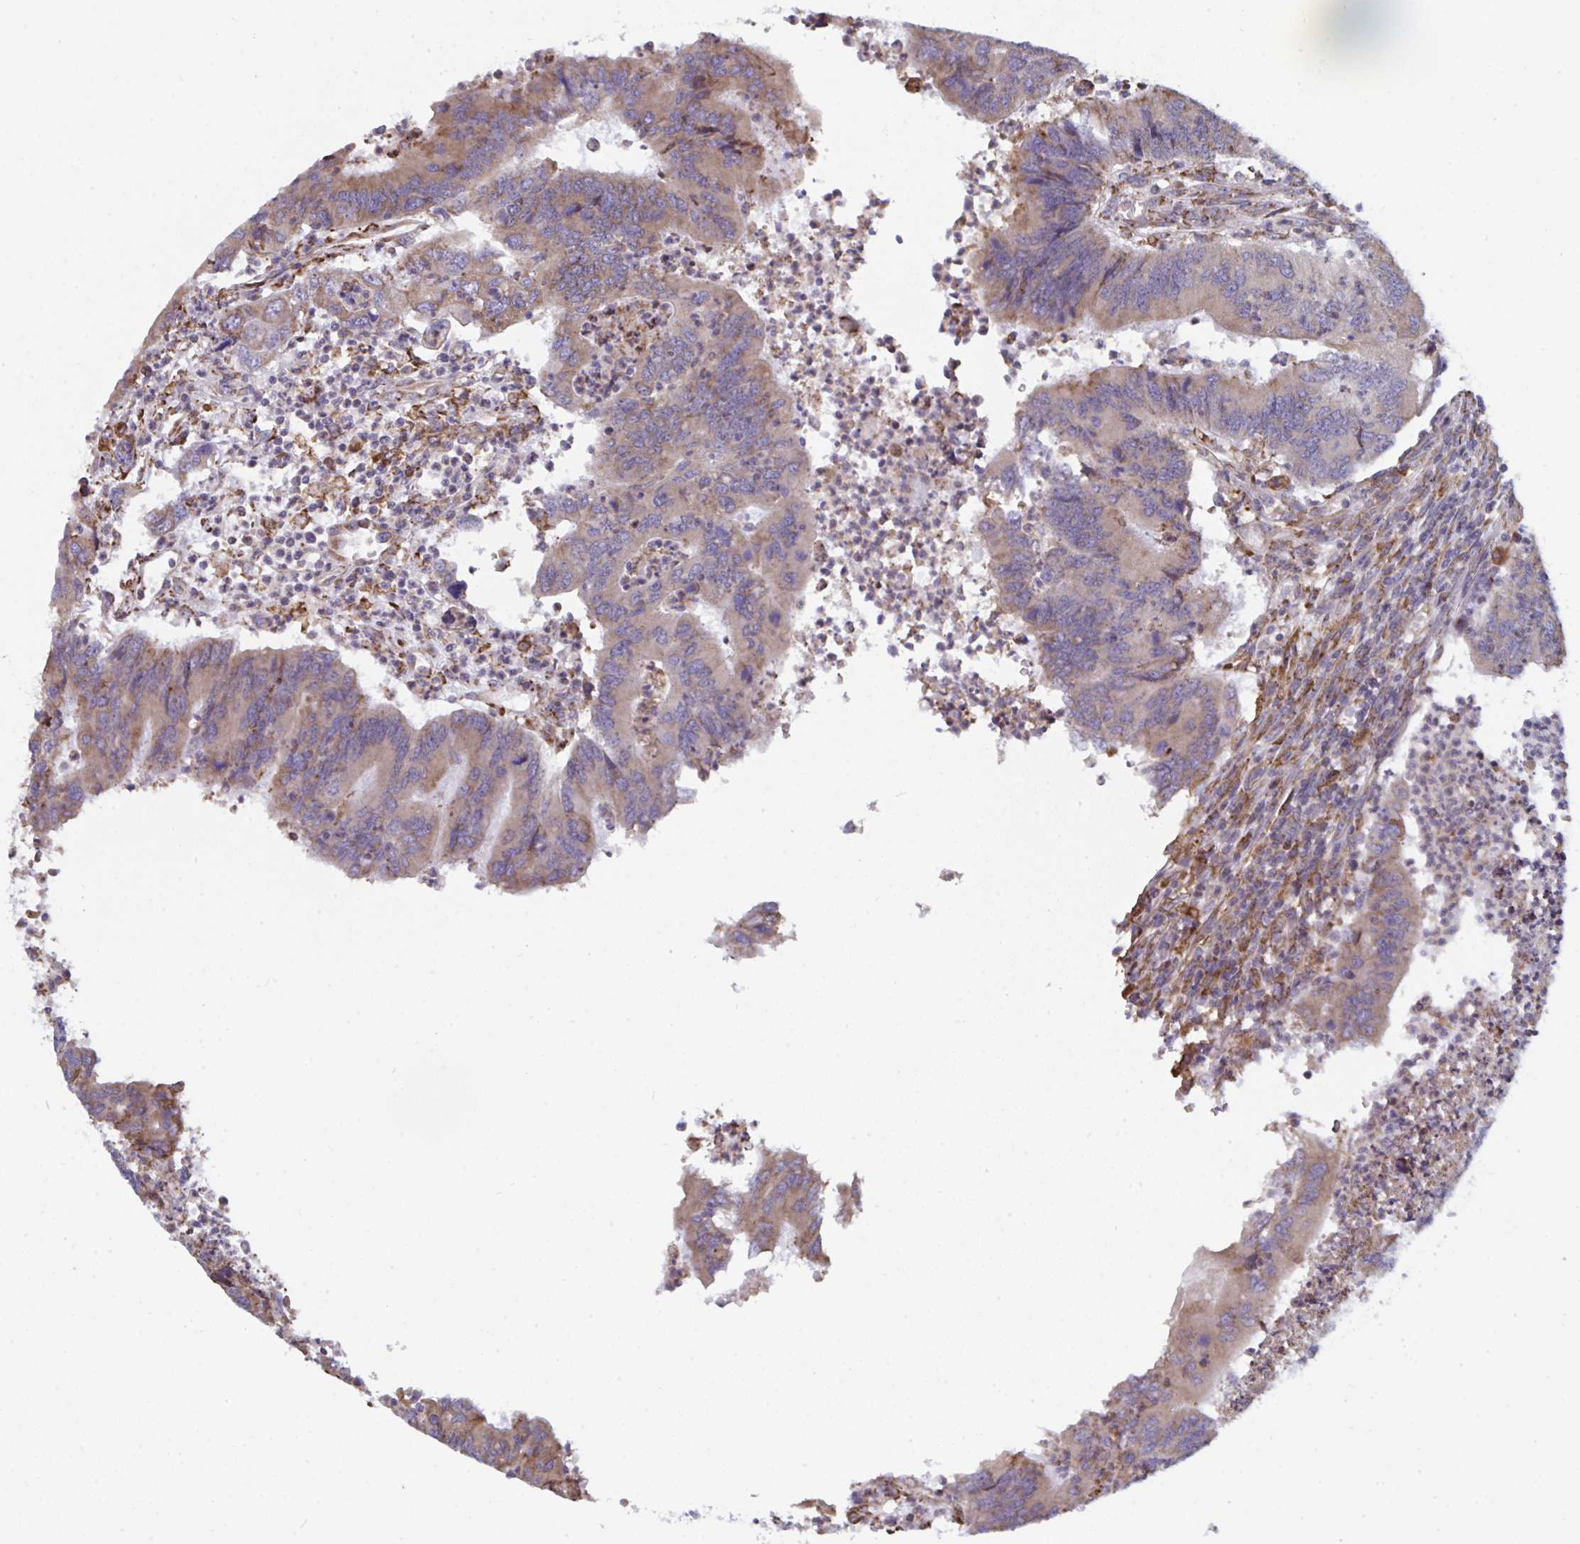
{"staining": {"intensity": "weak", "quantity": "25%-75%", "location": "cytoplasmic/membranous"}, "tissue": "colorectal cancer", "cell_type": "Tumor cells", "image_type": "cancer", "snomed": [{"axis": "morphology", "description": "Adenocarcinoma, NOS"}, {"axis": "topography", "description": "Colon"}], "caption": "Human colorectal cancer stained for a protein (brown) shows weak cytoplasmic/membranous positive positivity in approximately 25%-75% of tumor cells.", "gene": "MYMK", "patient": {"sex": "female", "age": 67}}